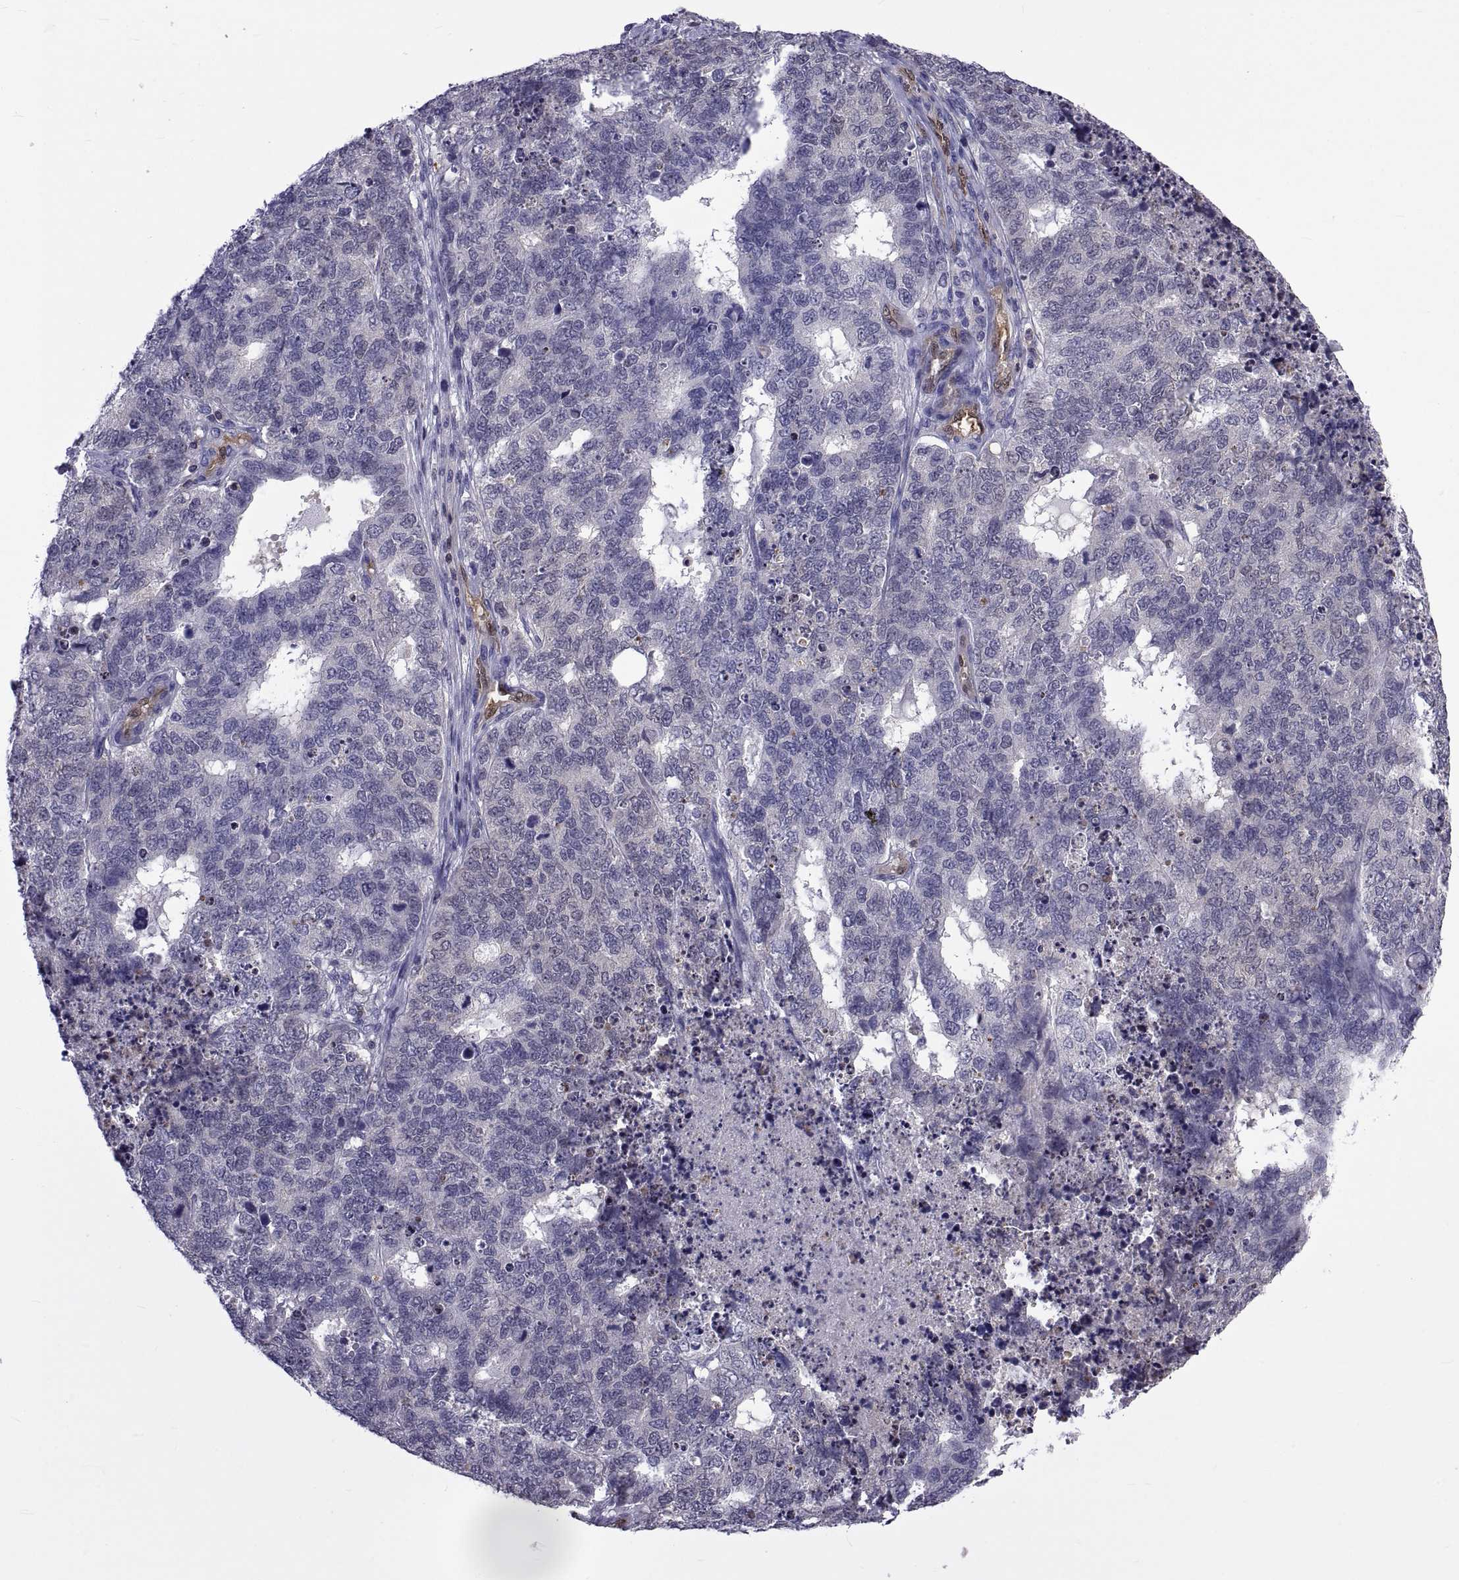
{"staining": {"intensity": "negative", "quantity": "none", "location": "none"}, "tissue": "cervical cancer", "cell_type": "Tumor cells", "image_type": "cancer", "snomed": [{"axis": "morphology", "description": "Squamous cell carcinoma, NOS"}, {"axis": "topography", "description": "Cervix"}], "caption": "There is no significant expression in tumor cells of cervical cancer (squamous cell carcinoma). (DAB (3,3'-diaminobenzidine) IHC, high magnification).", "gene": "LCN9", "patient": {"sex": "female", "age": 63}}